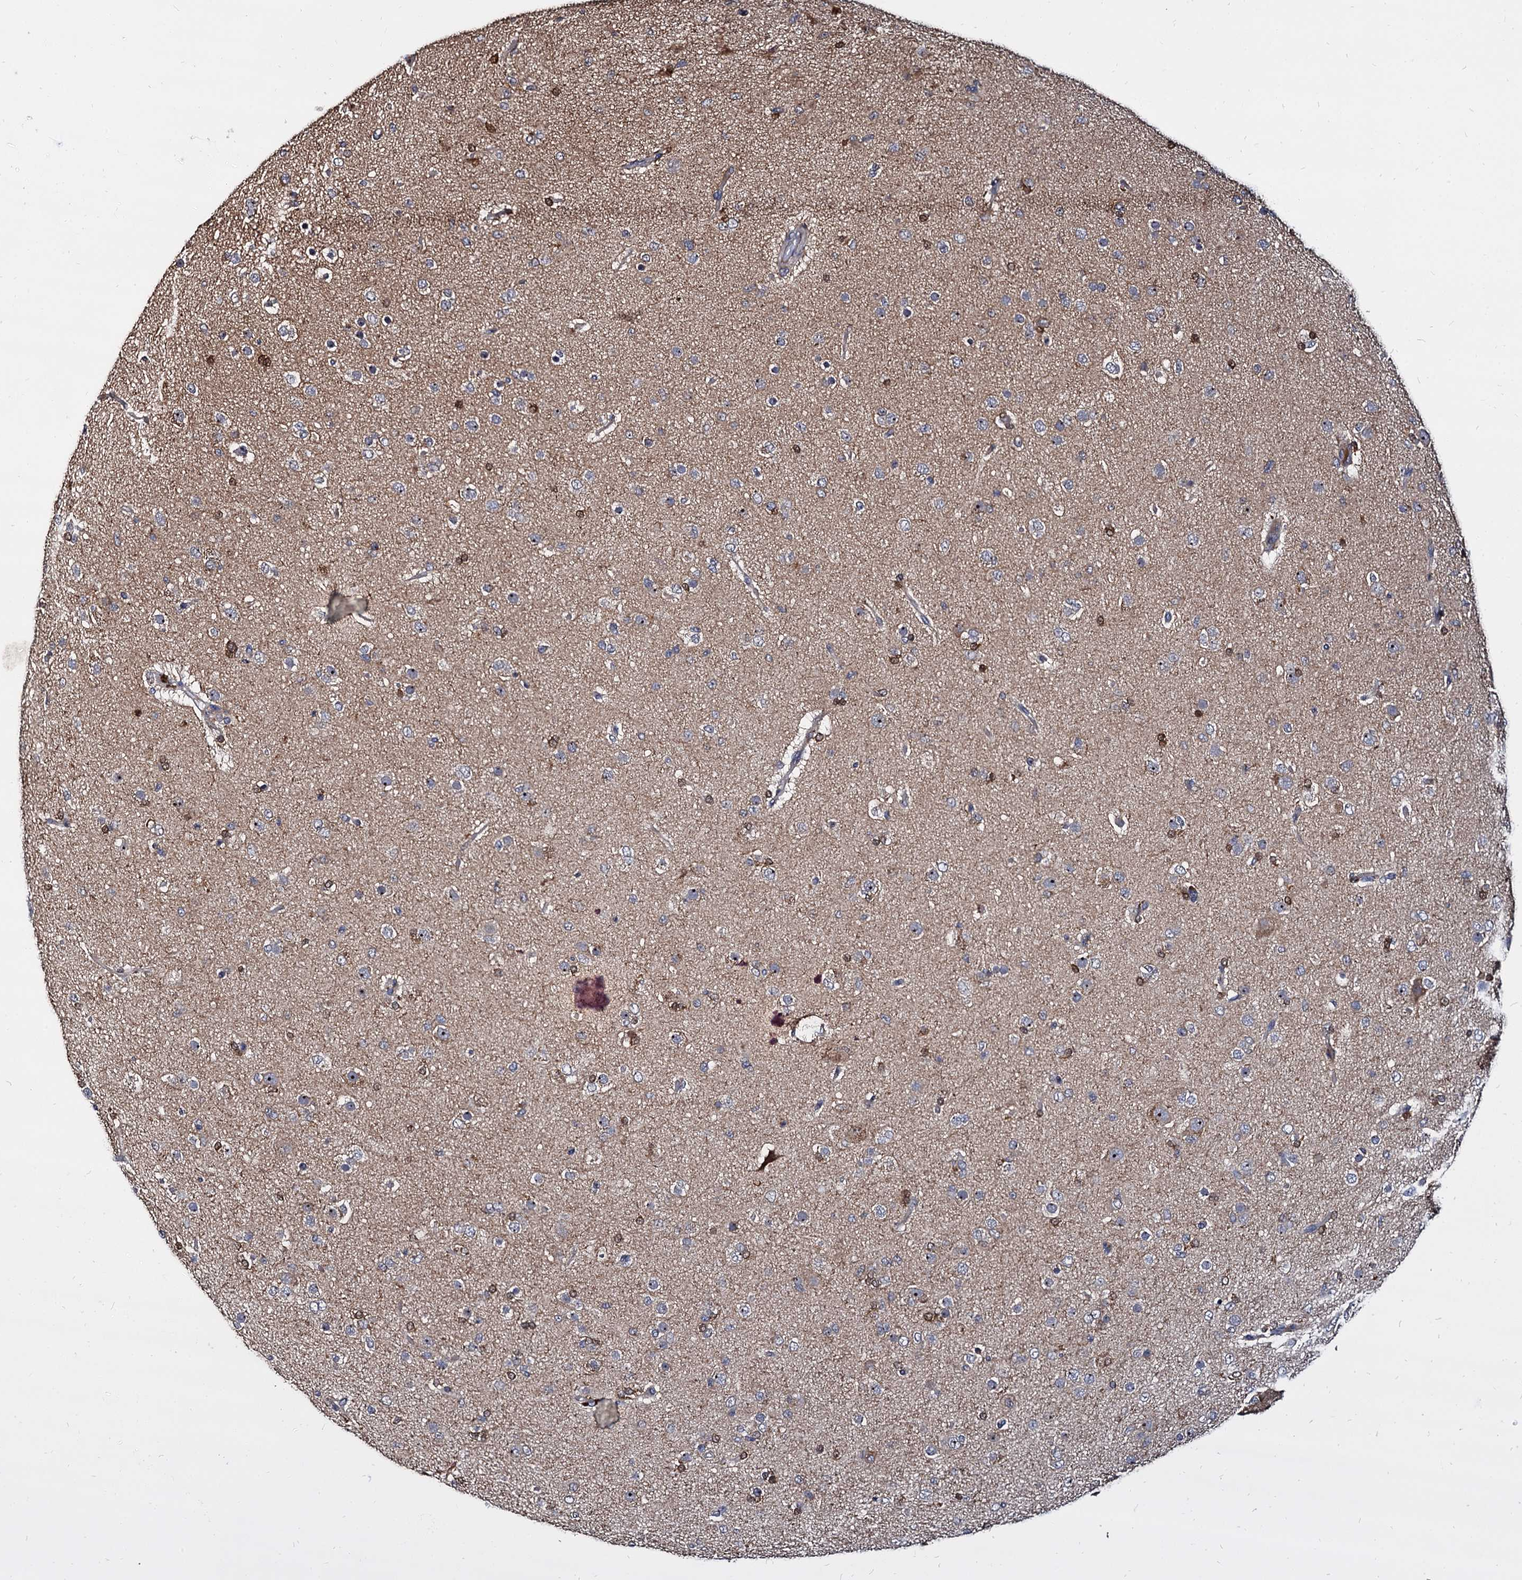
{"staining": {"intensity": "weak", "quantity": "<25%", "location": "cytoplasmic/membranous"}, "tissue": "glioma", "cell_type": "Tumor cells", "image_type": "cancer", "snomed": [{"axis": "morphology", "description": "Glioma, malignant, Low grade"}, {"axis": "topography", "description": "Brain"}], "caption": "DAB immunohistochemical staining of glioma reveals no significant positivity in tumor cells. Nuclei are stained in blue.", "gene": "WWC3", "patient": {"sex": "male", "age": 65}}